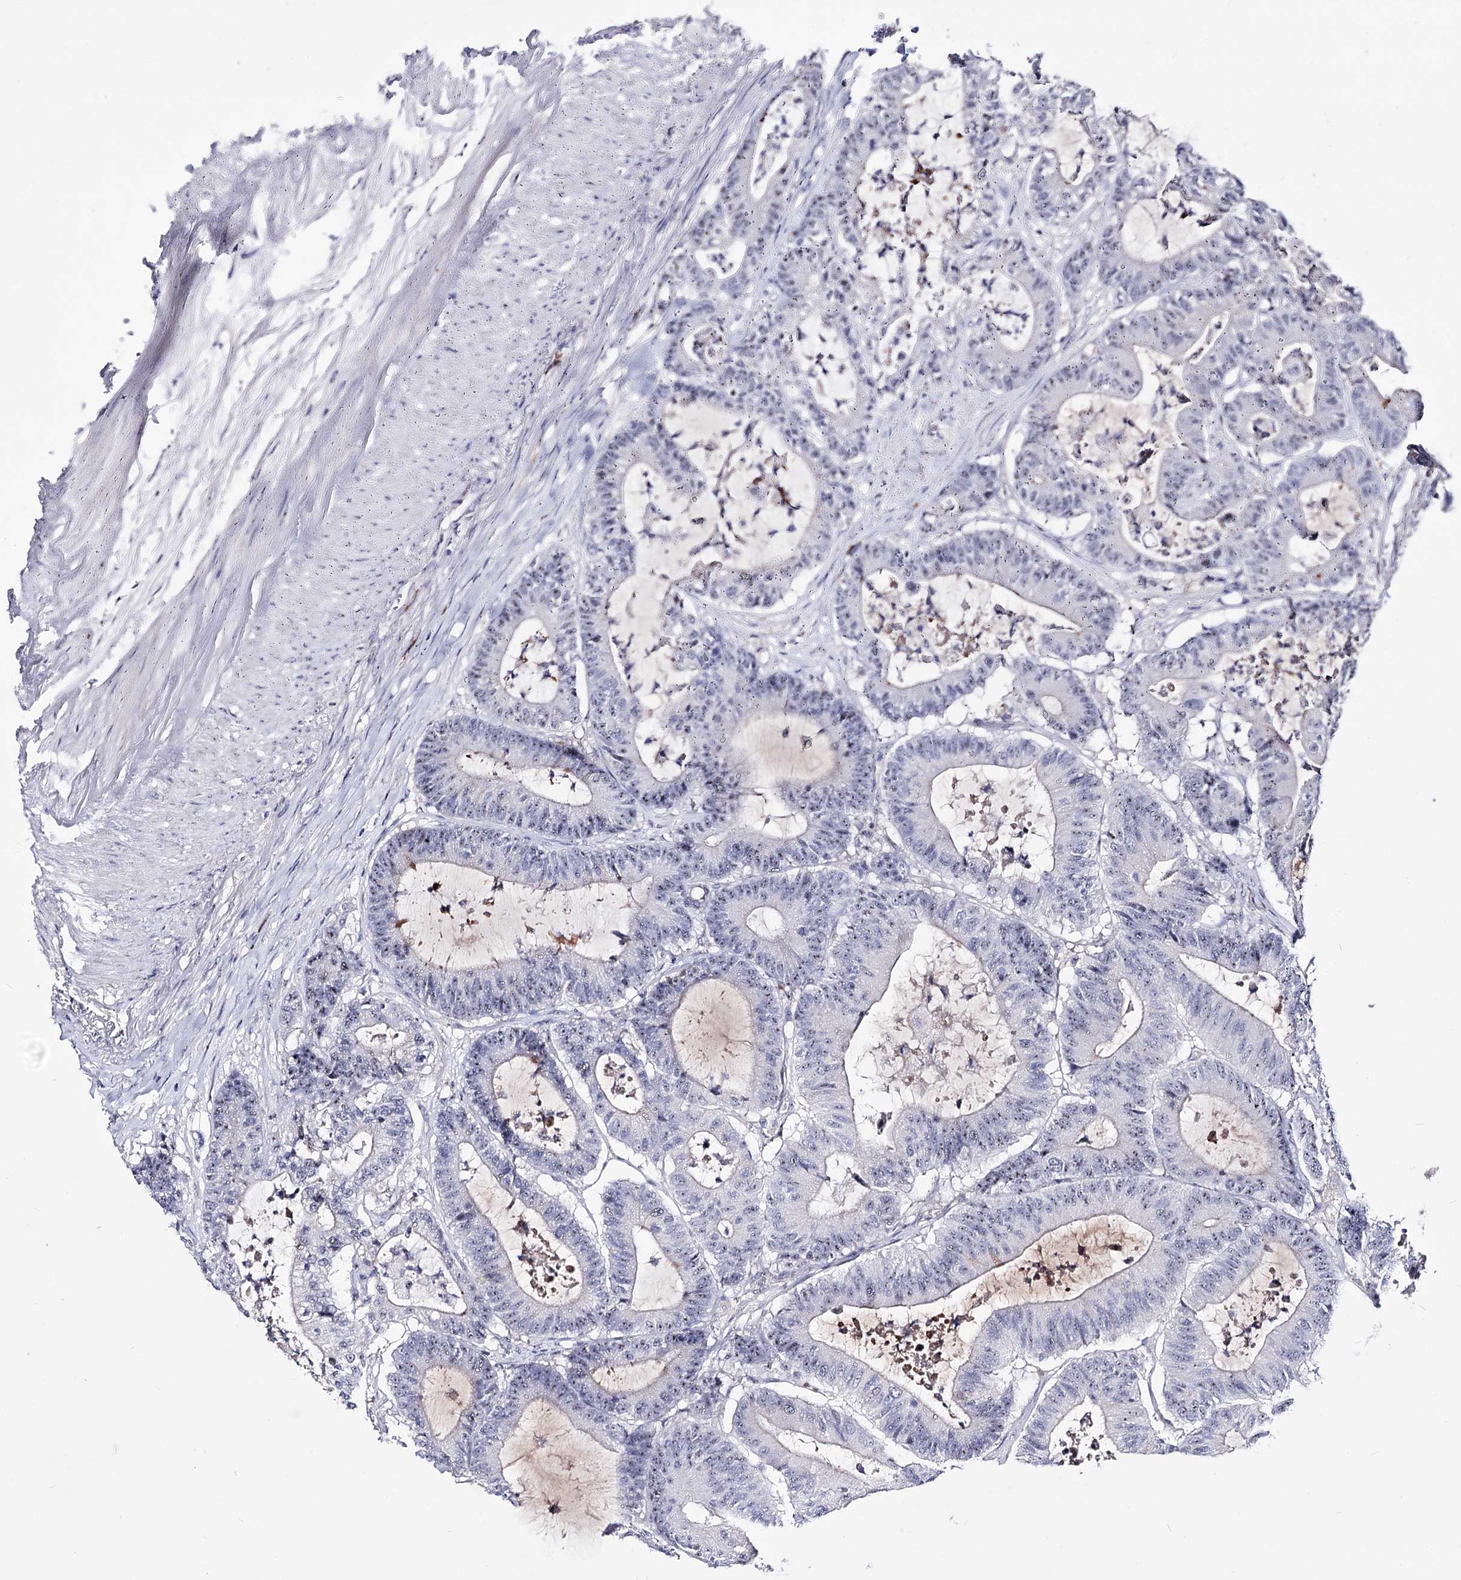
{"staining": {"intensity": "weak", "quantity": "<25%", "location": "nuclear"}, "tissue": "colorectal cancer", "cell_type": "Tumor cells", "image_type": "cancer", "snomed": [{"axis": "morphology", "description": "Adenocarcinoma, NOS"}, {"axis": "topography", "description": "Colon"}], "caption": "The image demonstrates no staining of tumor cells in colorectal adenocarcinoma. The staining is performed using DAB (3,3'-diaminobenzidine) brown chromogen with nuclei counter-stained in using hematoxylin.", "gene": "PCGF5", "patient": {"sex": "female", "age": 84}}